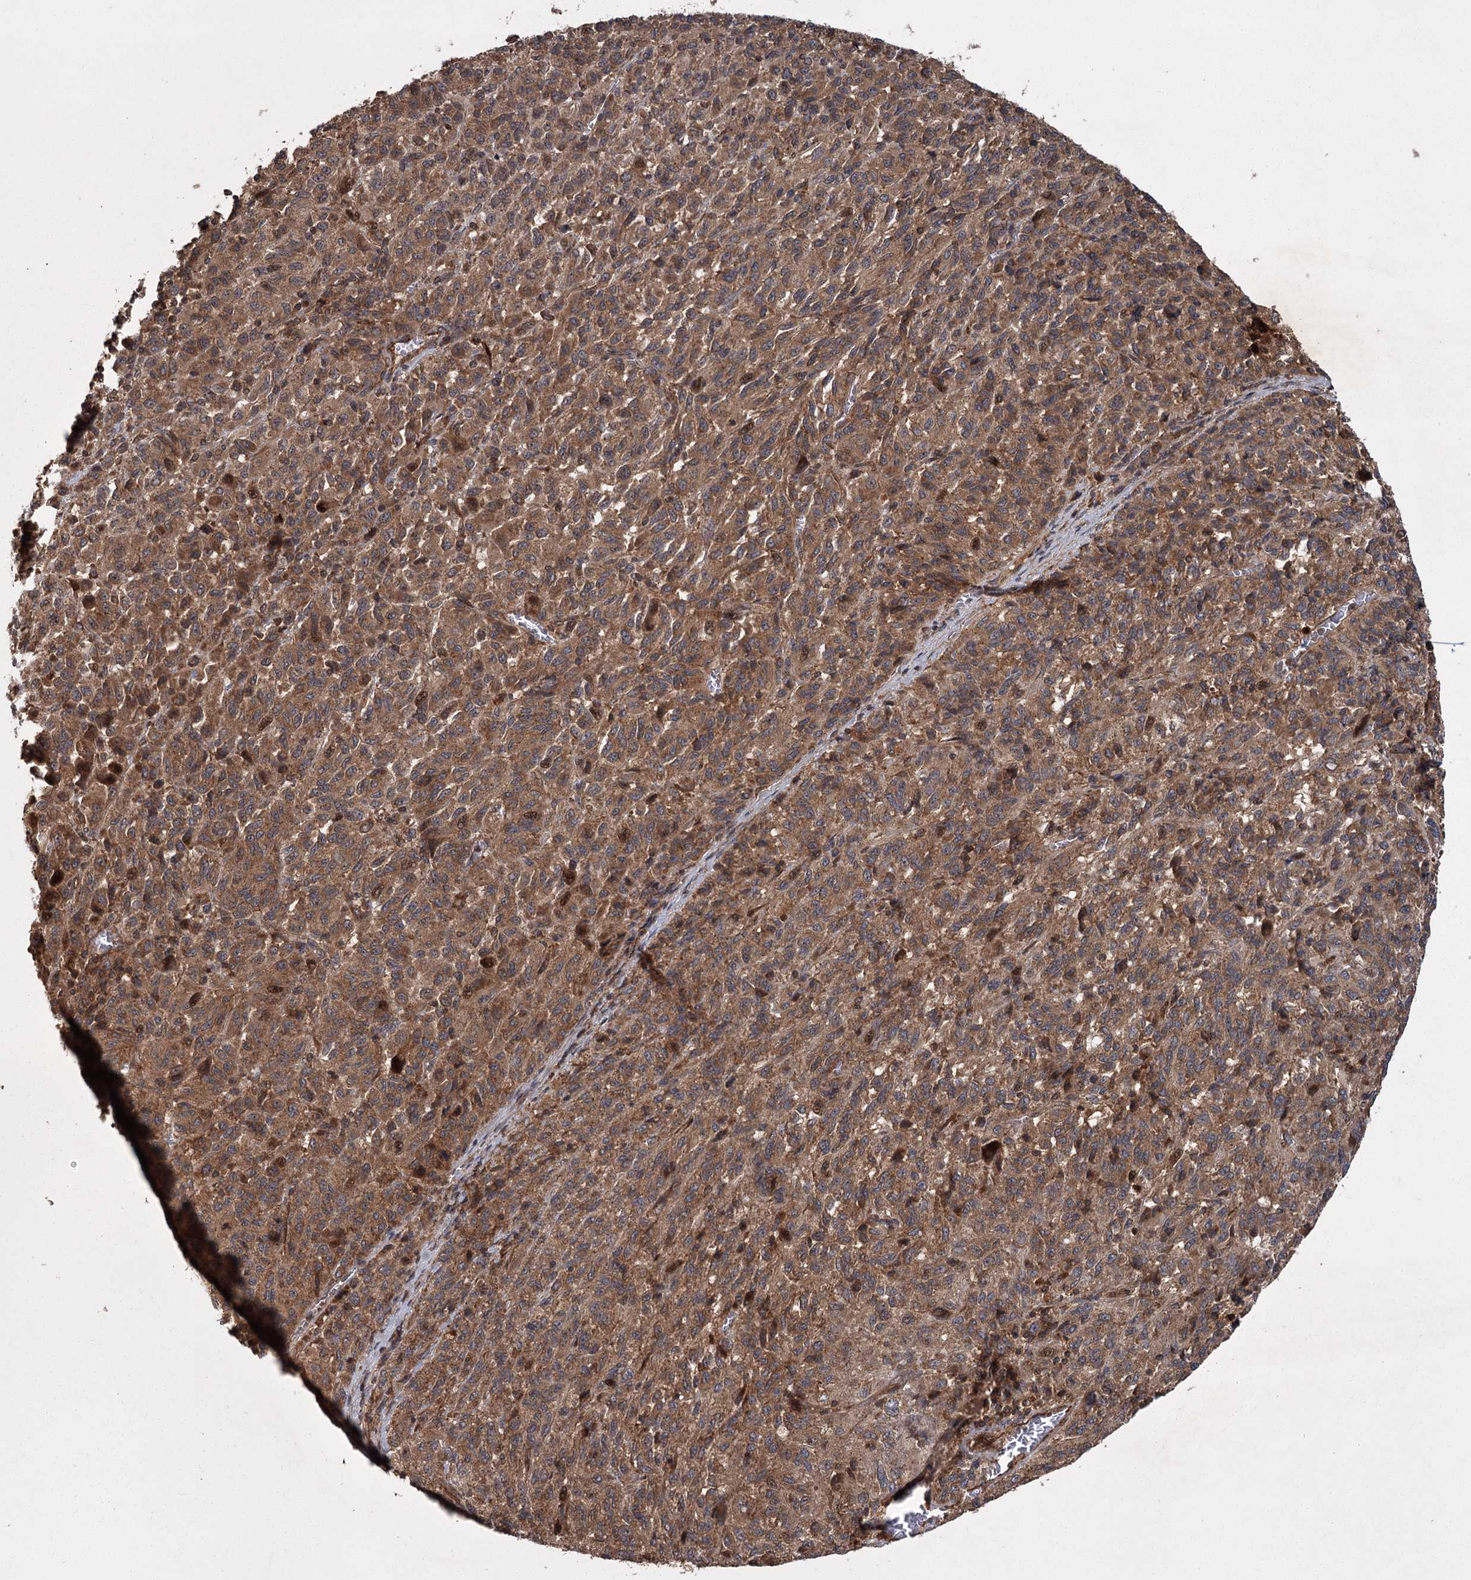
{"staining": {"intensity": "moderate", "quantity": ">75%", "location": "cytoplasmic/membranous"}, "tissue": "melanoma", "cell_type": "Tumor cells", "image_type": "cancer", "snomed": [{"axis": "morphology", "description": "Malignant melanoma, Metastatic site"}, {"axis": "topography", "description": "Lung"}], "caption": "Melanoma stained with immunohistochemistry demonstrates moderate cytoplasmic/membranous staining in about >75% of tumor cells.", "gene": "RPAP3", "patient": {"sex": "male", "age": 64}}